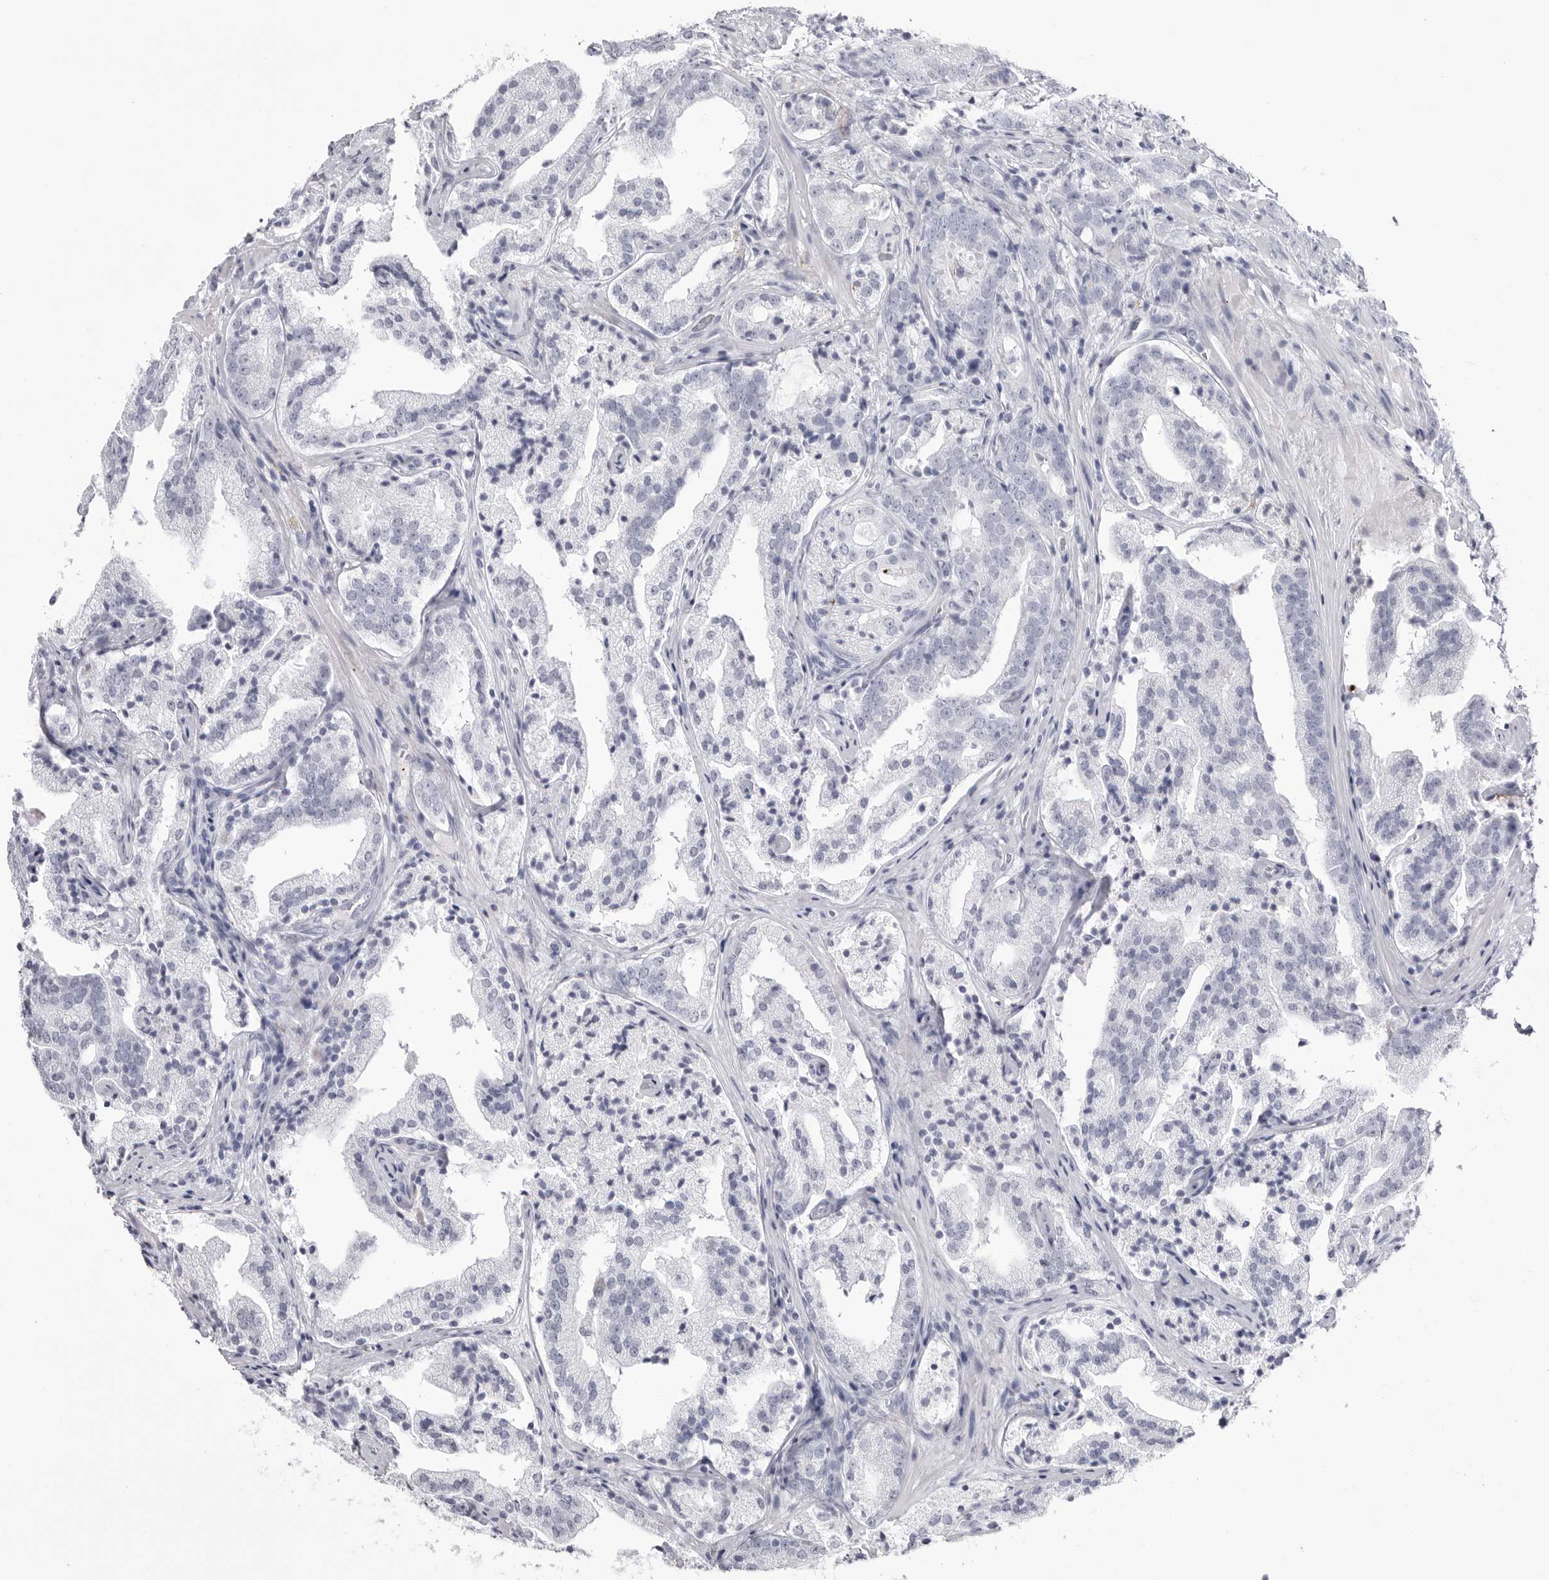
{"staining": {"intensity": "negative", "quantity": "none", "location": "none"}, "tissue": "prostate cancer", "cell_type": "Tumor cells", "image_type": "cancer", "snomed": [{"axis": "morphology", "description": "Adenocarcinoma, High grade"}, {"axis": "topography", "description": "Prostate"}], "caption": "High power microscopy histopathology image of an immunohistochemistry (IHC) histopathology image of prostate high-grade adenocarcinoma, revealing no significant expression in tumor cells.", "gene": "COL26A1", "patient": {"sex": "male", "age": 57}}